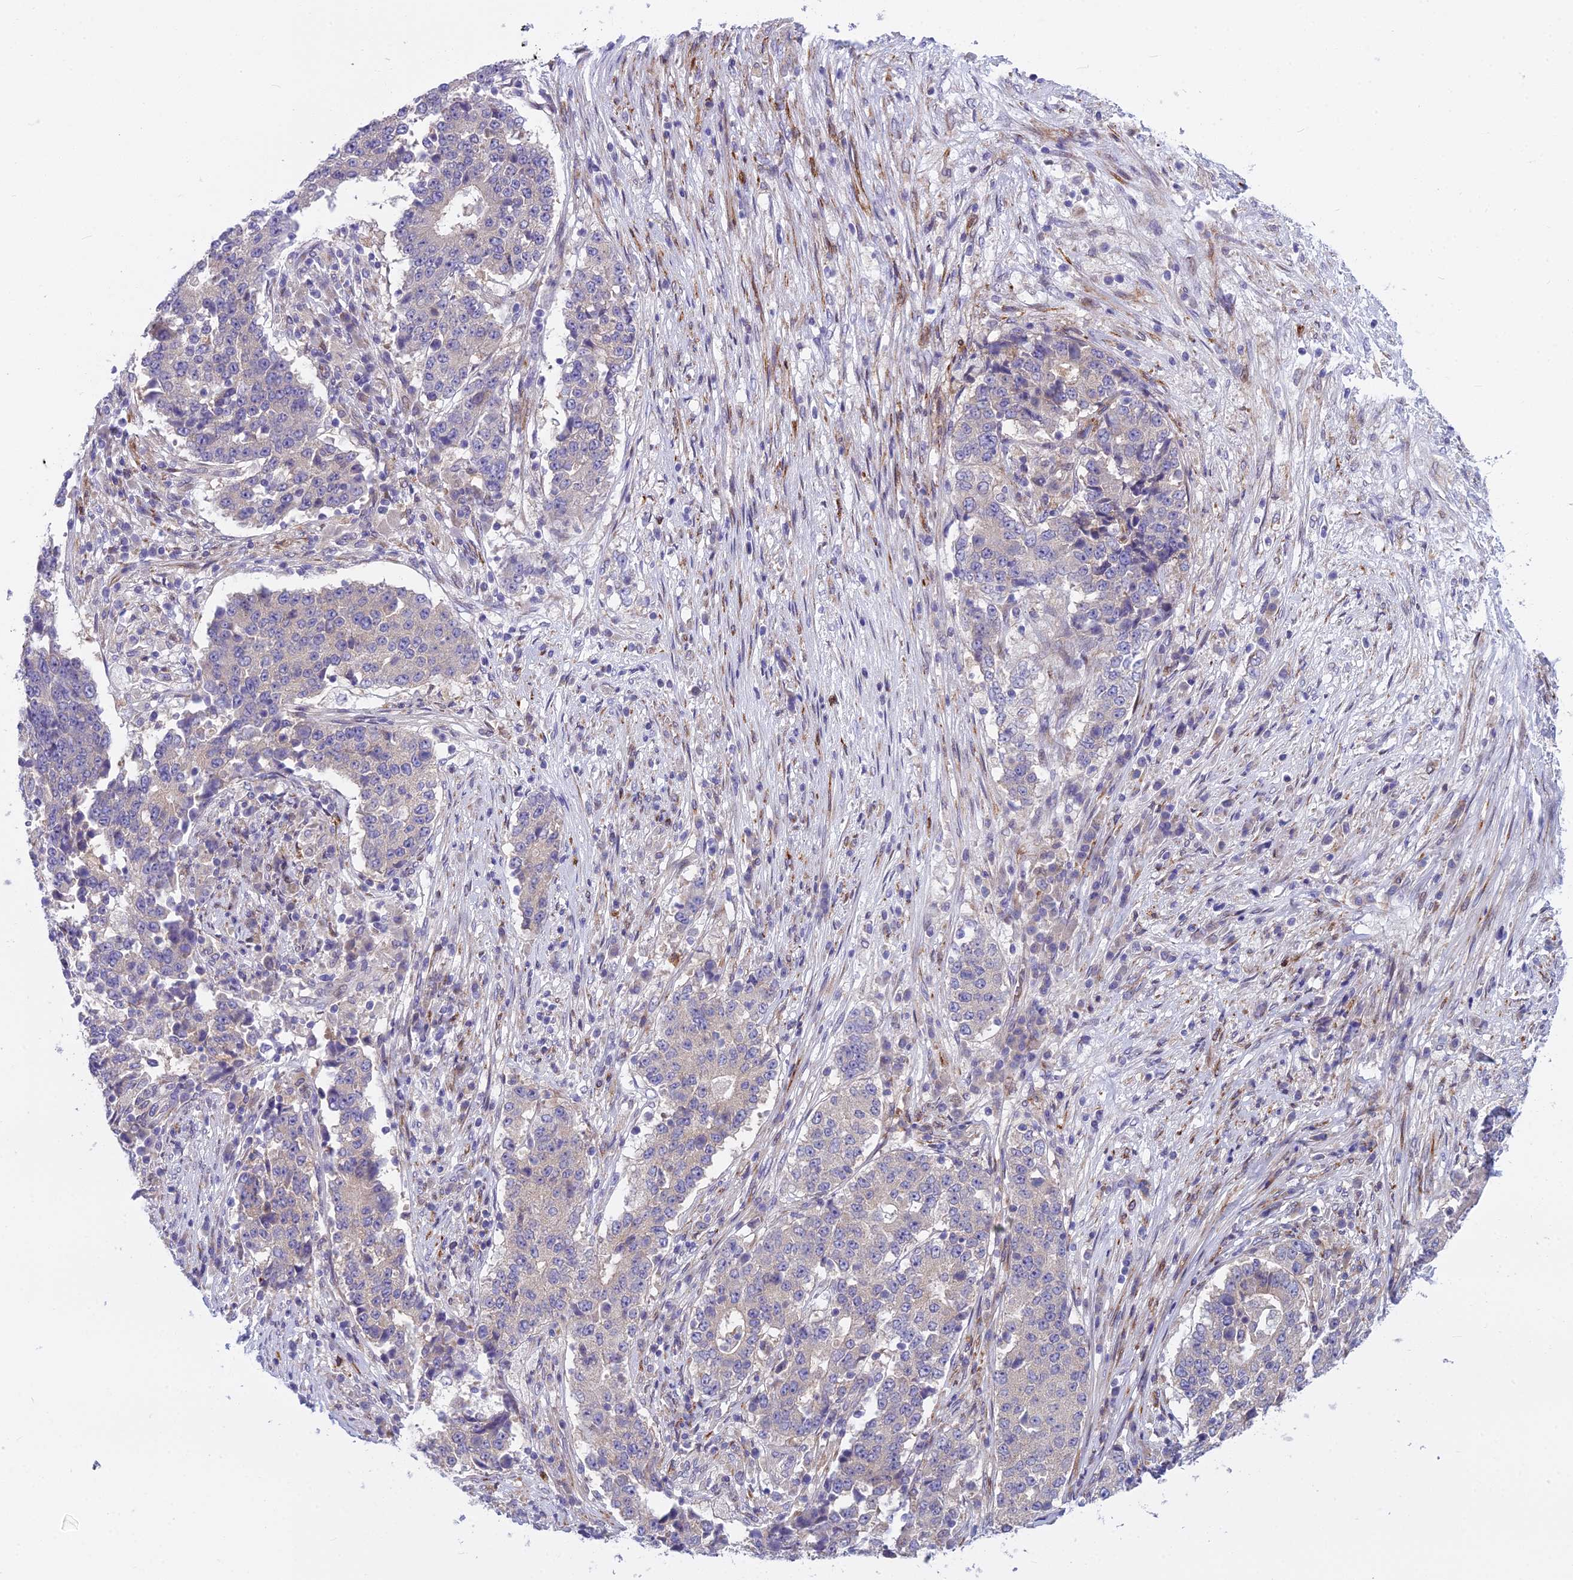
{"staining": {"intensity": "negative", "quantity": "none", "location": "none"}, "tissue": "stomach cancer", "cell_type": "Tumor cells", "image_type": "cancer", "snomed": [{"axis": "morphology", "description": "Adenocarcinoma, NOS"}, {"axis": "topography", "description": "Stomach"}], "caption": "Tumor cells show no significant expression in stomach cancer.", "gene": "PCDHB14", "patient": {"sex": "male", "age": 59}}